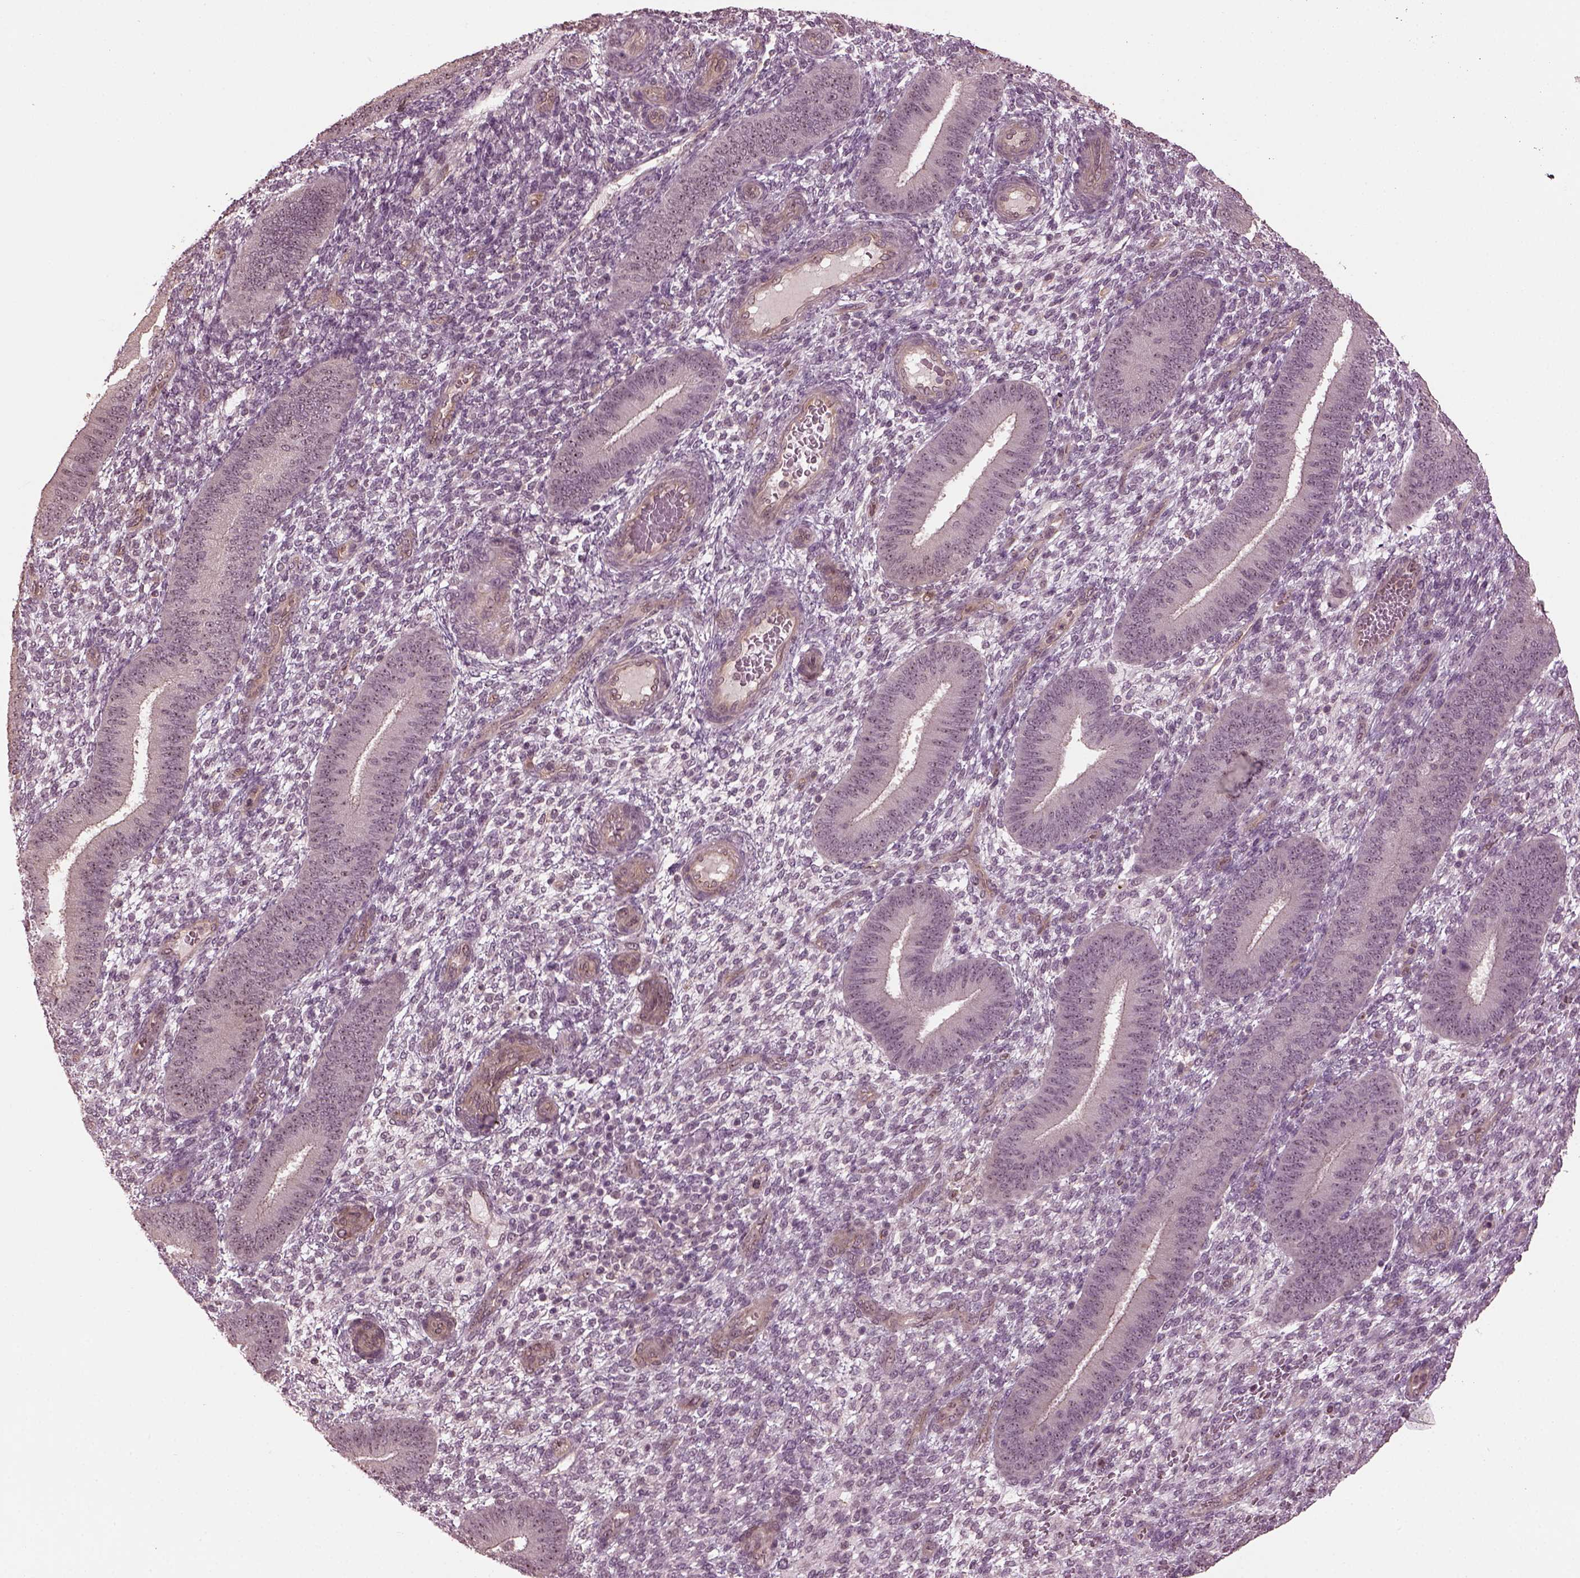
{"staining": {"intensity": "negative", "quantity": "none", "location": "none"}, "tissue": "endometrium", "cell_type": "Cells in endometrial stroma", "image_type": "normal", "snomed": [{"axis": "morphology", "description": "Normal tissue, NOS"}, {"axis": "topography", "description": "Endometrium"}], "caption": "Cells in endometrial stroma show no significant protein positivity in unremarkable endometrium.", "gene": "GNRH1", "patient": {"sex": "female", "age": 39}}